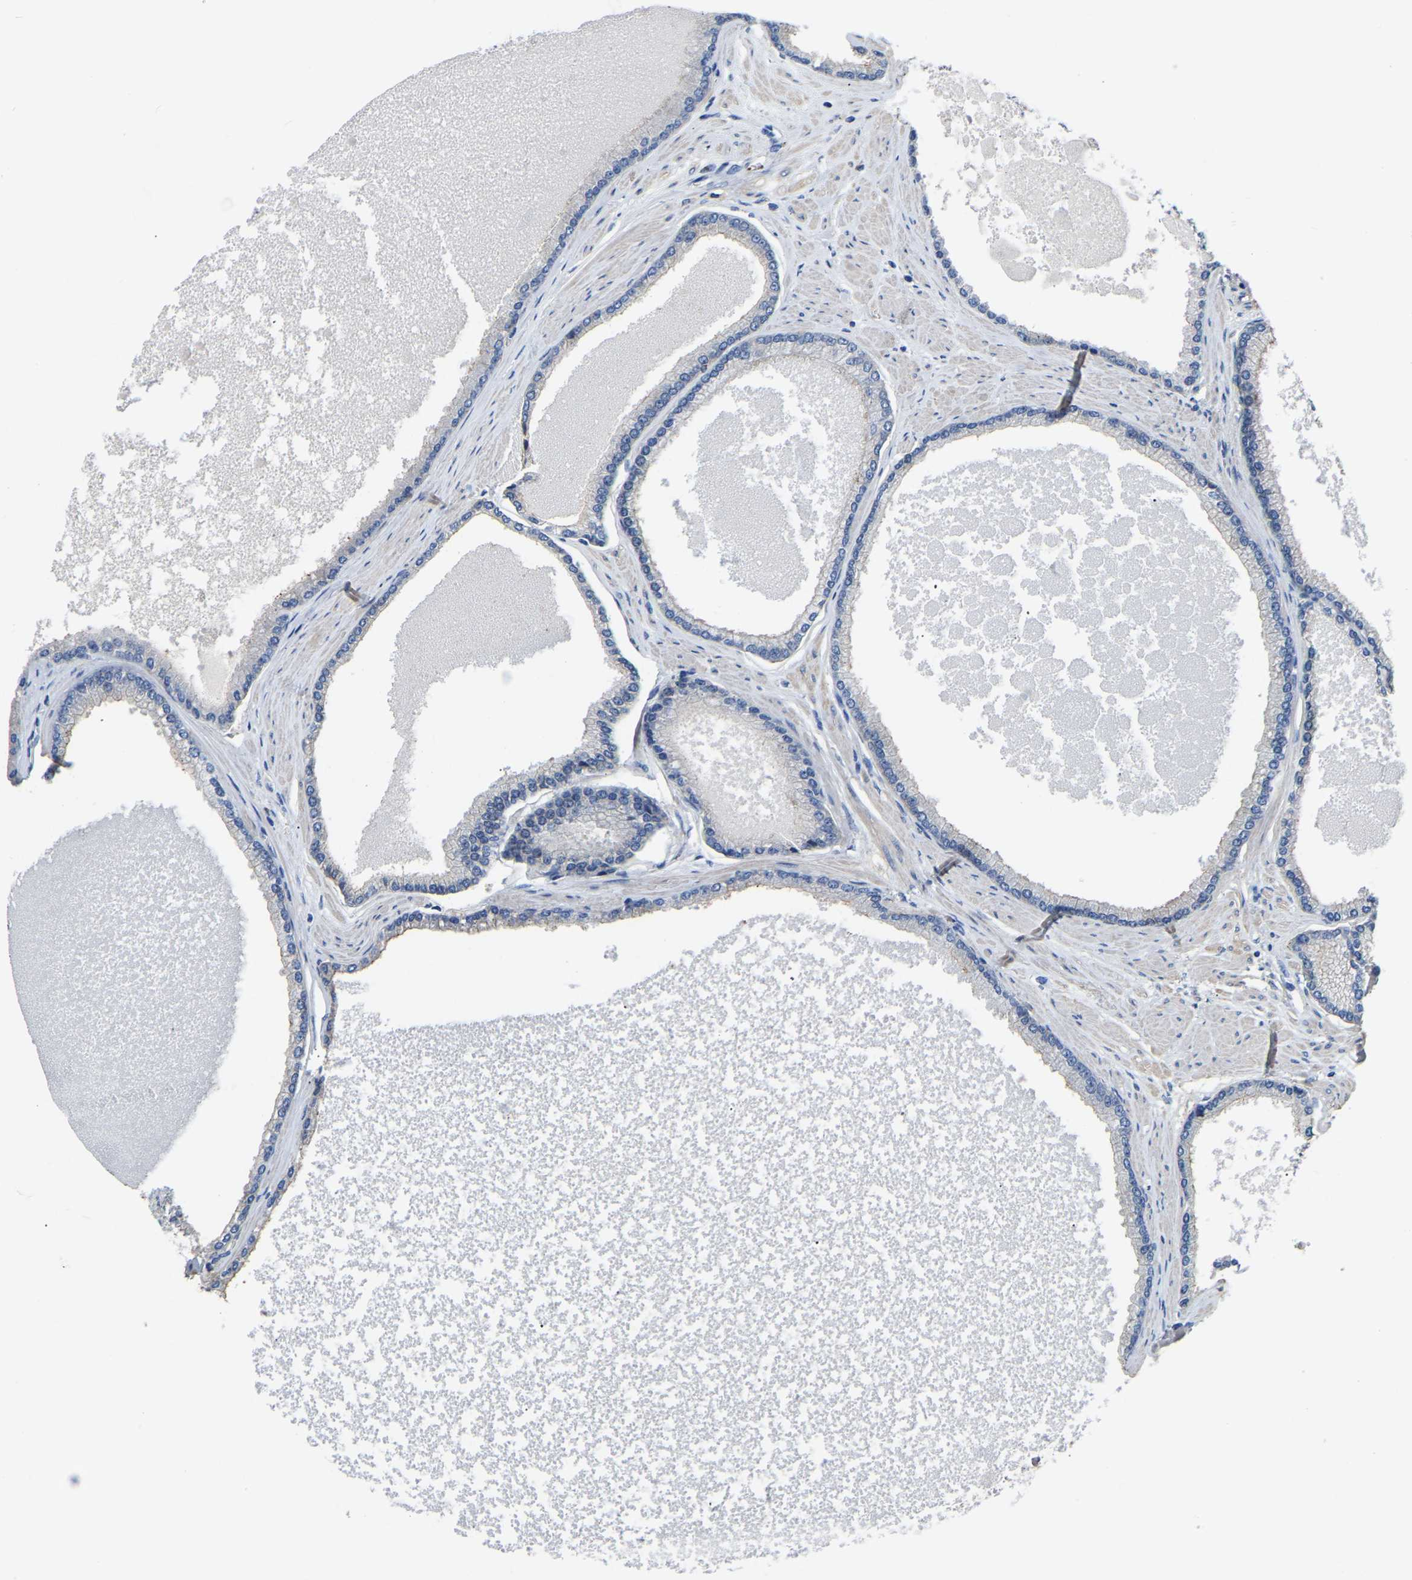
{"staining": {"intensity": "negative", "quantity": "none", "location": "none"}, "tissue": "prostate cancer", "cell_type": "Tumor cells", "image_type": "cancer", "snomed": [{"axis": "morphology", "description": "Adenocarcinoma, High grade"}, {"axis": "topography", "description": "Prostate"}], "caption": "This is a micrograph of immunohistochemistry (IHC) staining of prostate cancer (adenocarcinoma (high-grade)), which shows no positivity in tumor cells.", "gene": "ZNF449", "patient": {"sex": "male", "age": 61}}